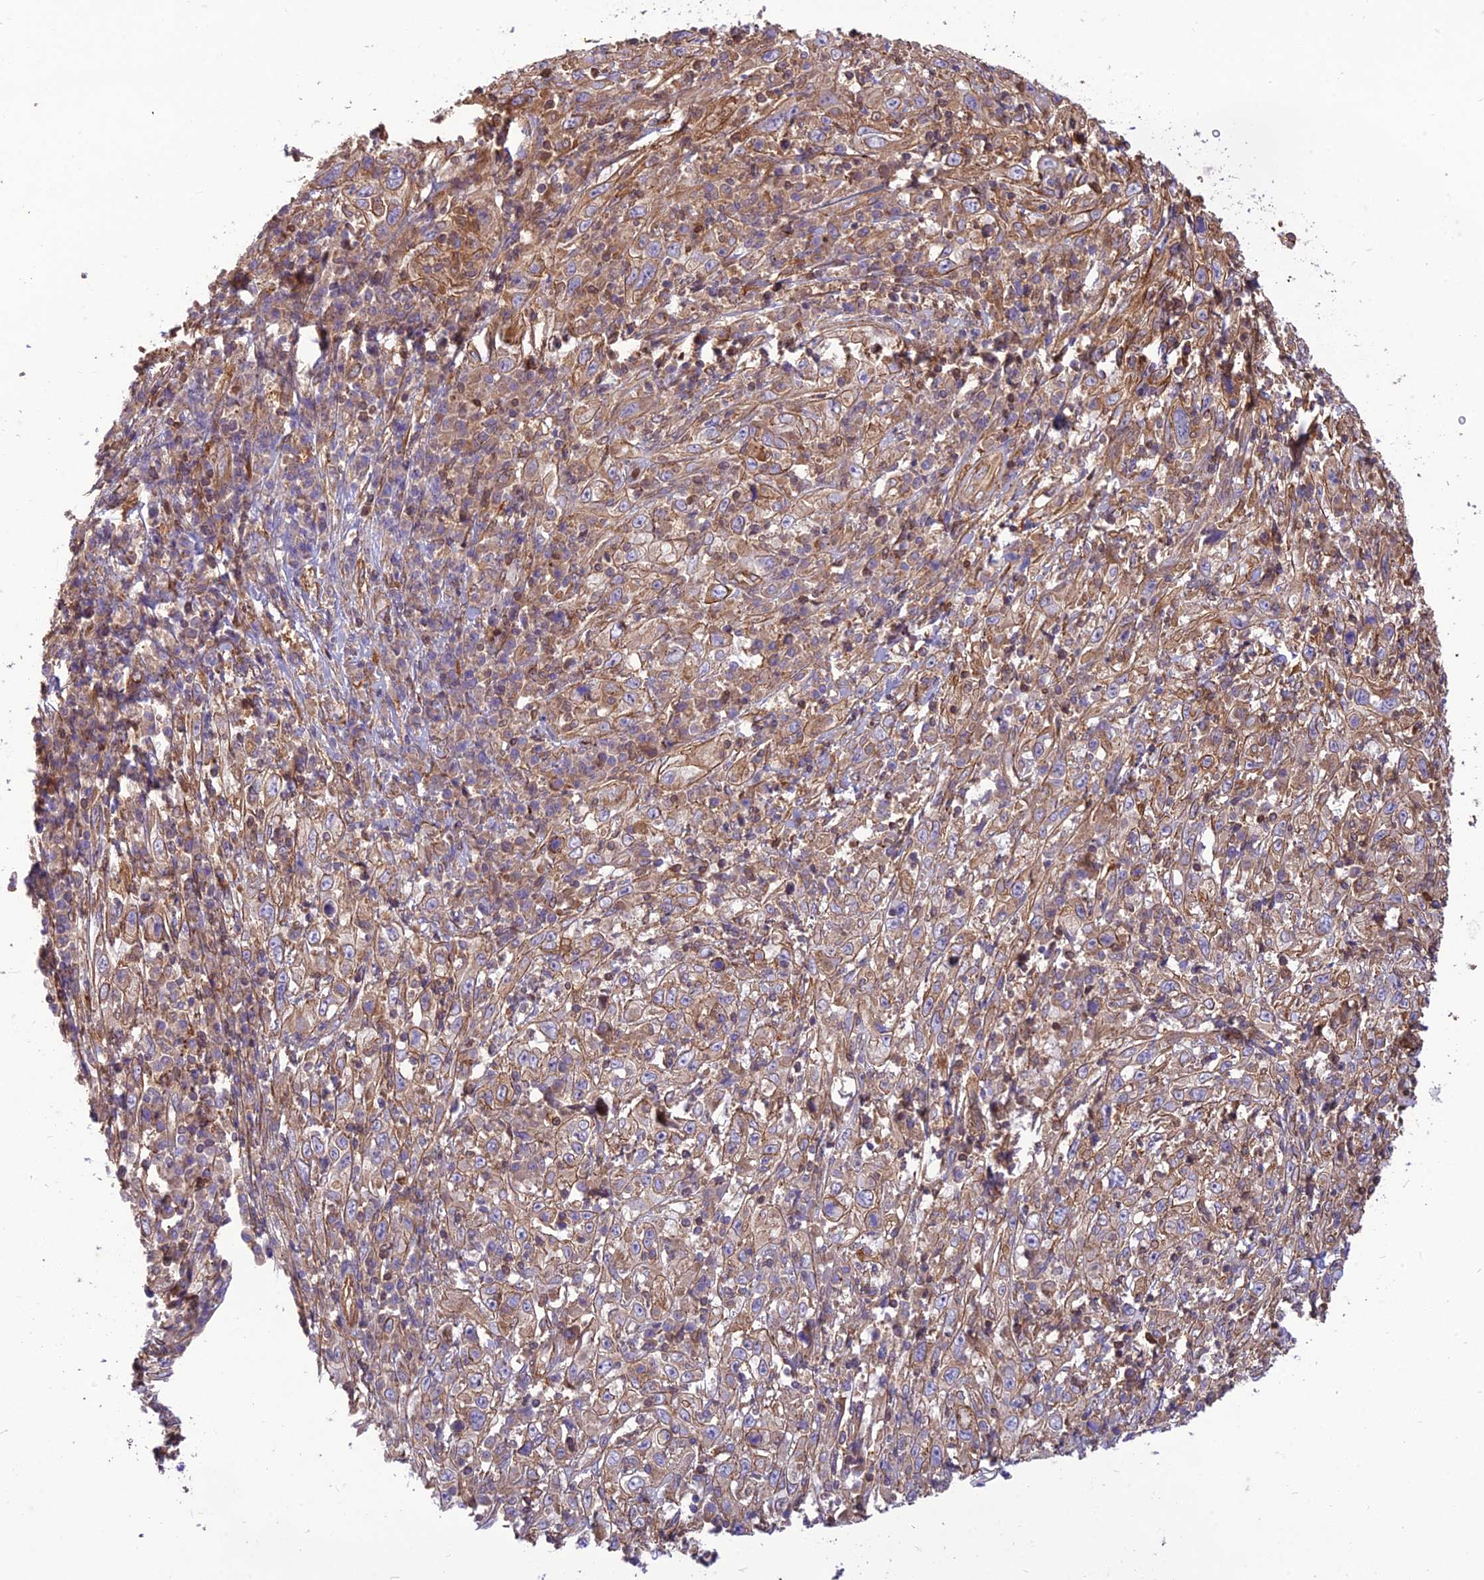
{"staining": {"intensity": "moderate", "quantity": "25%-75%", "location": "cytoplasmic/membranous"}, "tissue": "cervical cancer", "cell_type": "Tumor cells", "image_type": "cancer", "snomed": [{"axis": "morphology", "description": "Squamous cell carcinoma, NOS"}, {"axis": "topography", "description": "Cervix"}], "caption": "DAB immunohistochemical staining of human cervical squamous cell carcinoma reveals moderate cytoplasmic/membranous protein staining in about 25%-75% of tumor cells.", "gene": "HPSE2", "patient": {"sex": "female", "age": 46}}